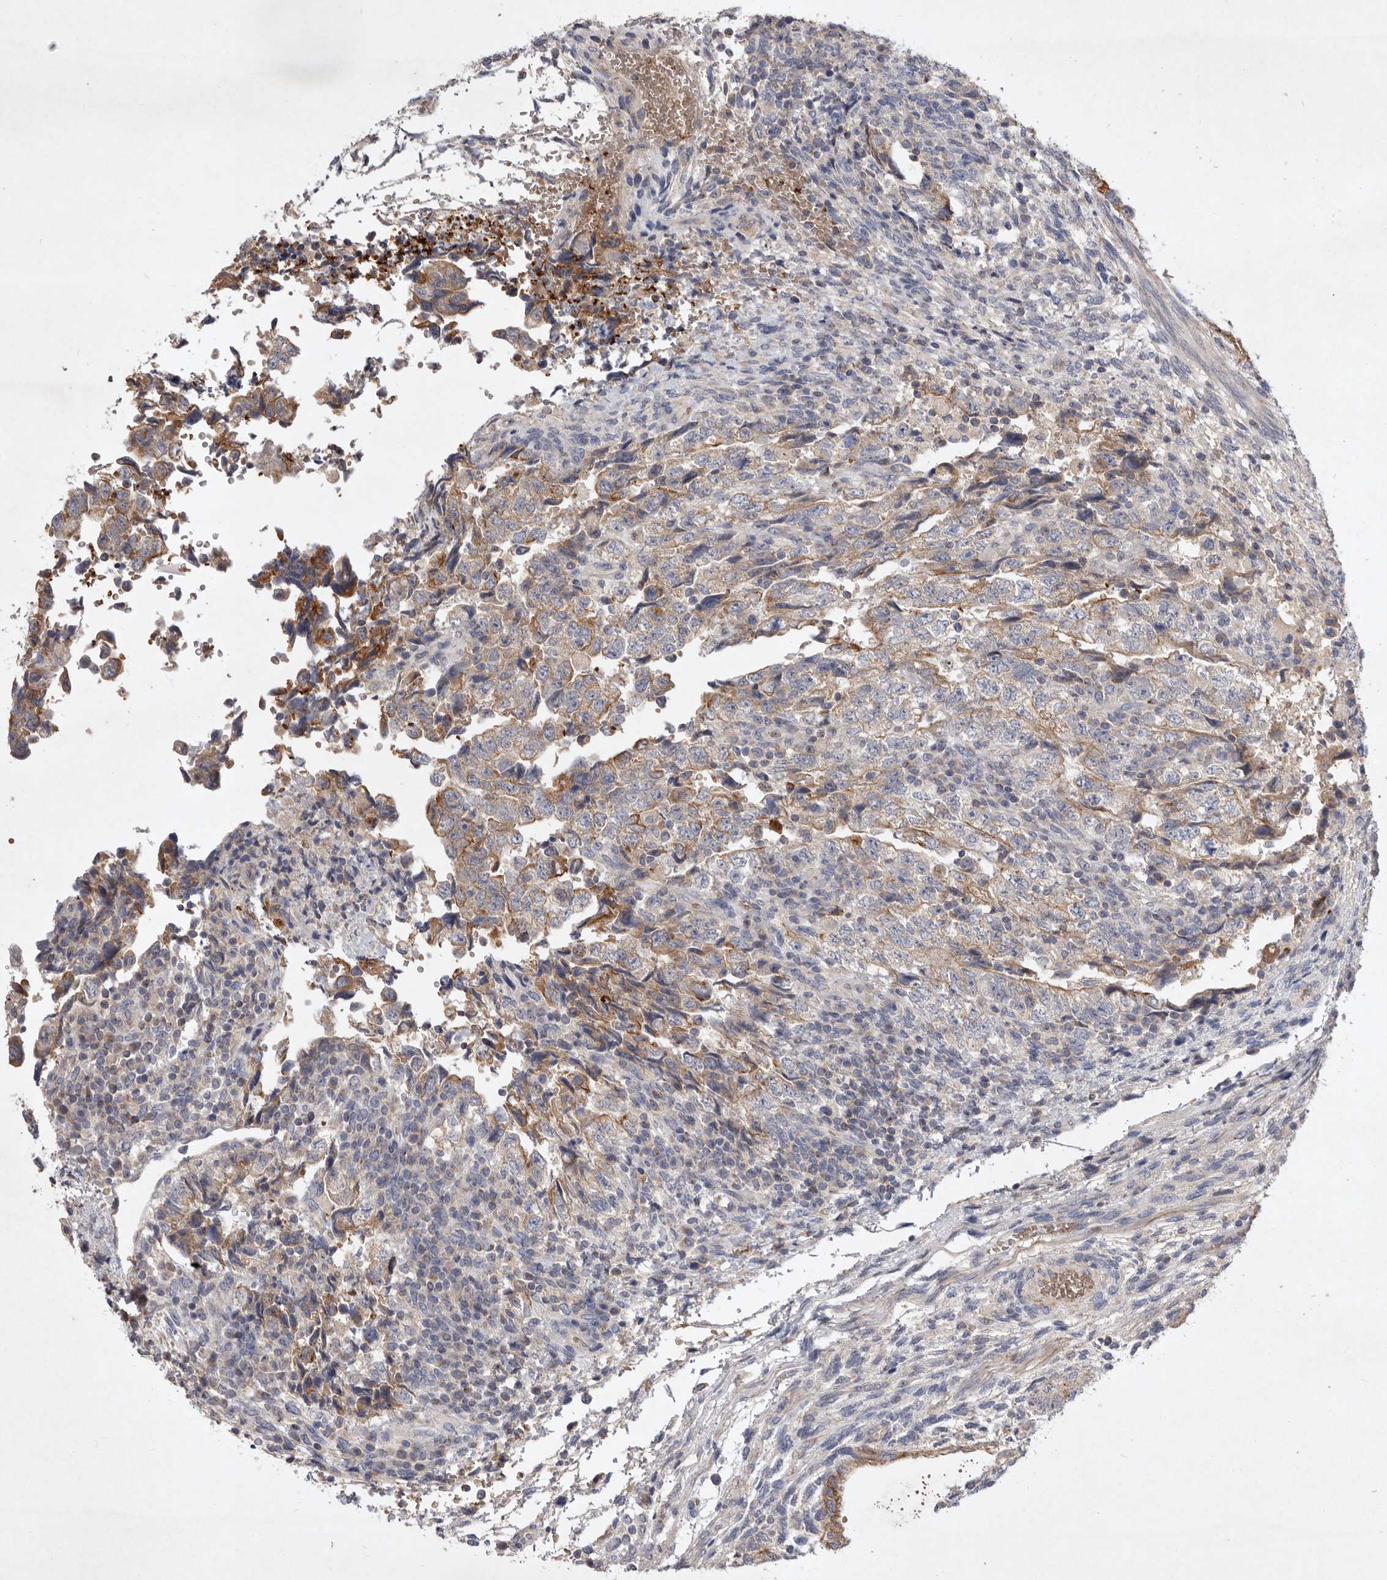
{"staining": {"intensity": "weak", "quantity": "25%-75%", "location": "cytoplasmic/membranous"}, "tissue": "testis cancer", "cell_type": "Tumor cells", "image_type": "cancer", "snomed": [{"axis": "morphology", "description": "Normal tissue, NOS"}, {"axis": "morphology", "description": "Carcinoma, Embryonal, NOS"}, {"axis": "topography", "description": "Testis"}], "caption": "Testis embryonal carcinoma stained for a protein exhibits weak cytoplasmic/membranous positivity in tumor cells.", "gene": "TNFSF14", "patient": {"sex": "male", "age": 36}}